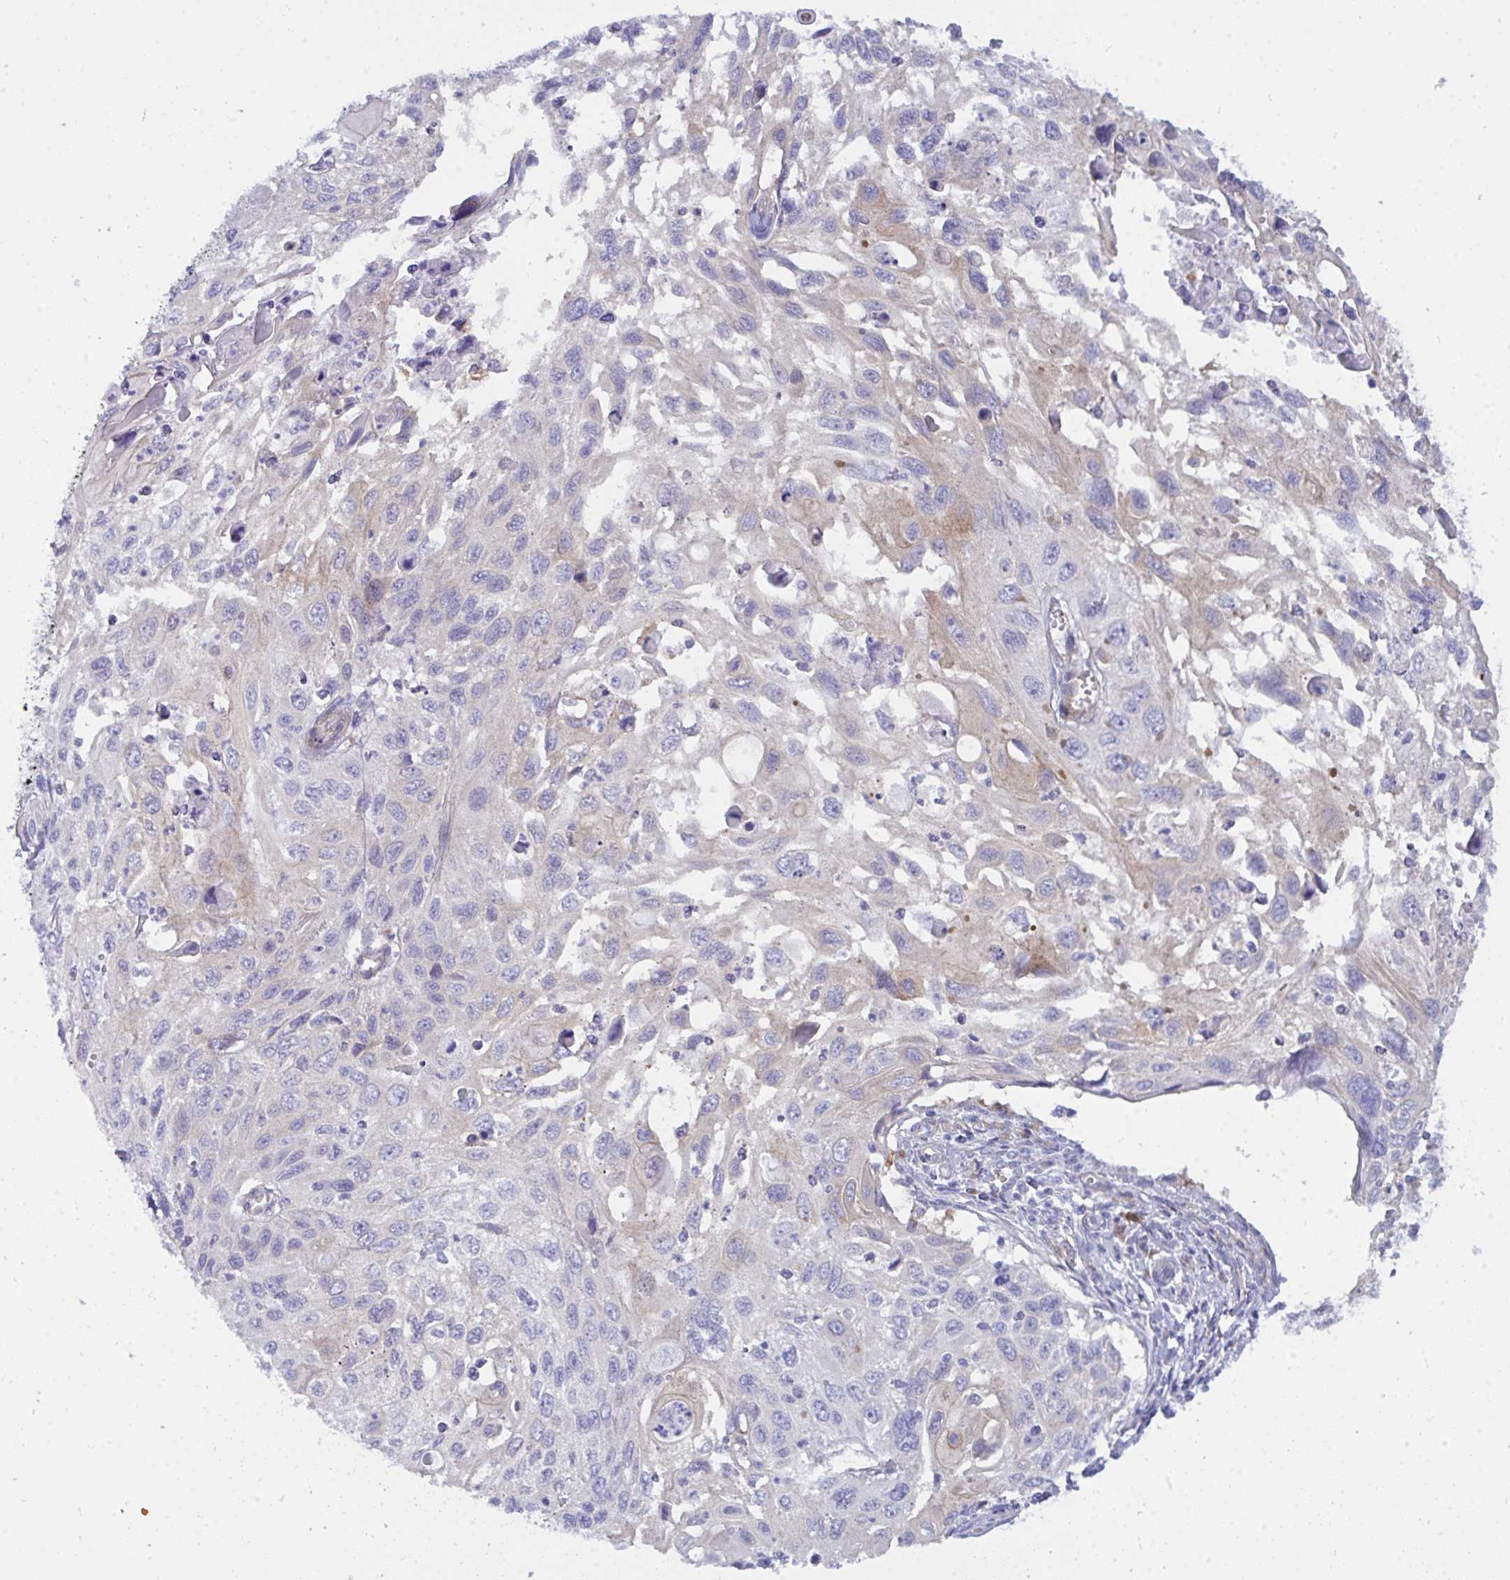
{"staining": {"intensity": "negative", "quantity": "none", "location": "none"}, "tissue": "cervical cancer", "cell_type": "Tumor cells", "image_type": "cancer", "snomed": [{"axis": "morphology", "description": "Squamous cell carcinoma, NOS"}, {"axis": "topography", "description": "Cervix"}], "caption": "IHC histopathology image of cervical cancer (squamous cell carcinoma) stained for a protein (brown), which shows no expression in tumor cells. (DAB (3,3'-diaminobenzidine) IHC, high magnification).", "gene": "GAB1", "patient": {"sex": "female", "age": 70}}